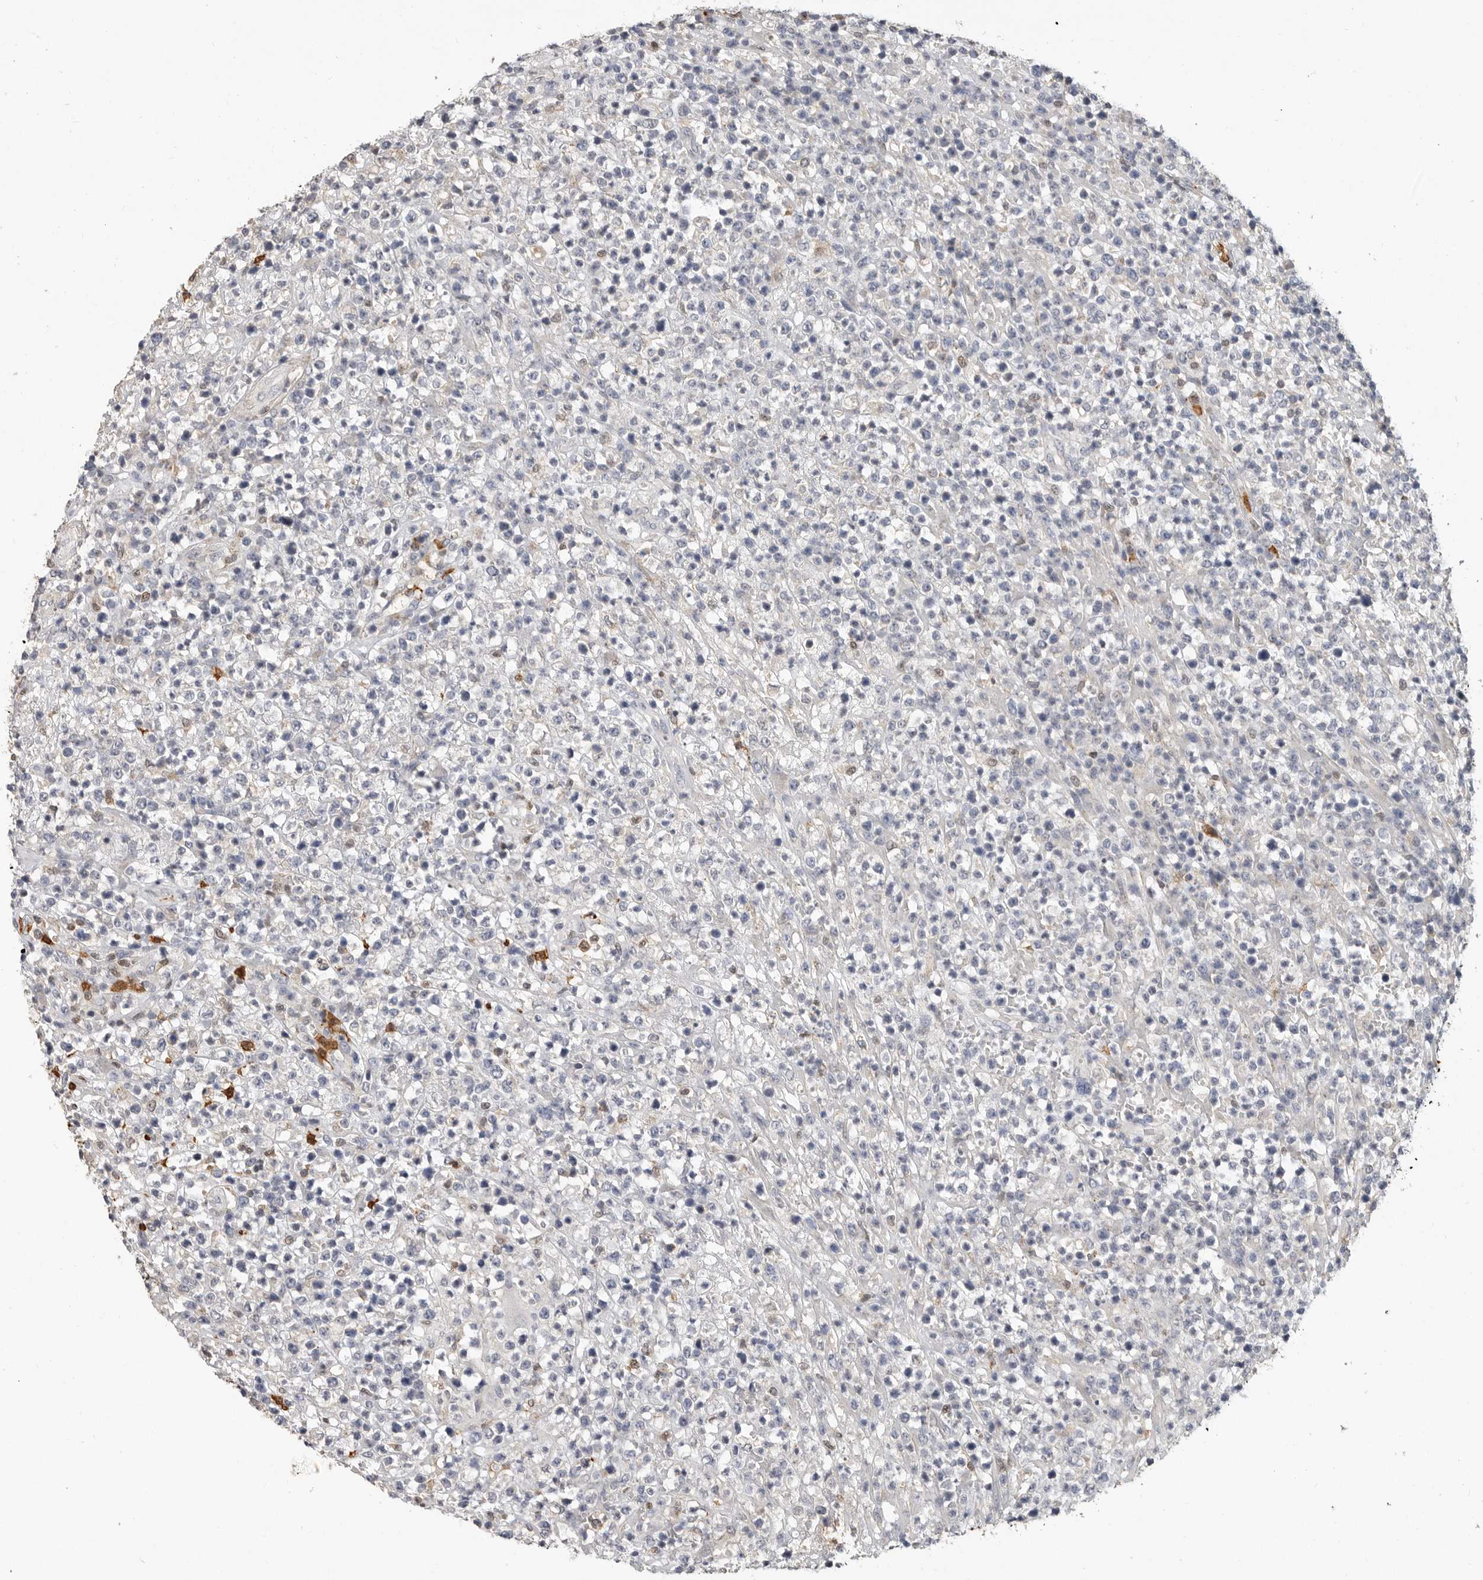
{"staining": {"intensity": "negative", "quantity": "none", "location": "none"}, "tissue": "lymphoma", "cell_type": "Tumor cells", "image_type": "cancer", "snomed": [{"axis": "morphology", "description": "Malignant lymphoma, non-Hodgkin's type, High grade"}, {"axis": "topography", "description": "Colon"}], "caption": "An immunohistochemistry (IHC) histopathology image of high-grade malignant lymphoma, non-Hodgkin's type is shown. There is no staining in tumor cells of high-grade malignant lymphoma, non-Hodgkin's type.", "gene": "LTBR", "patient": {"sex": "female", "age": 53}}